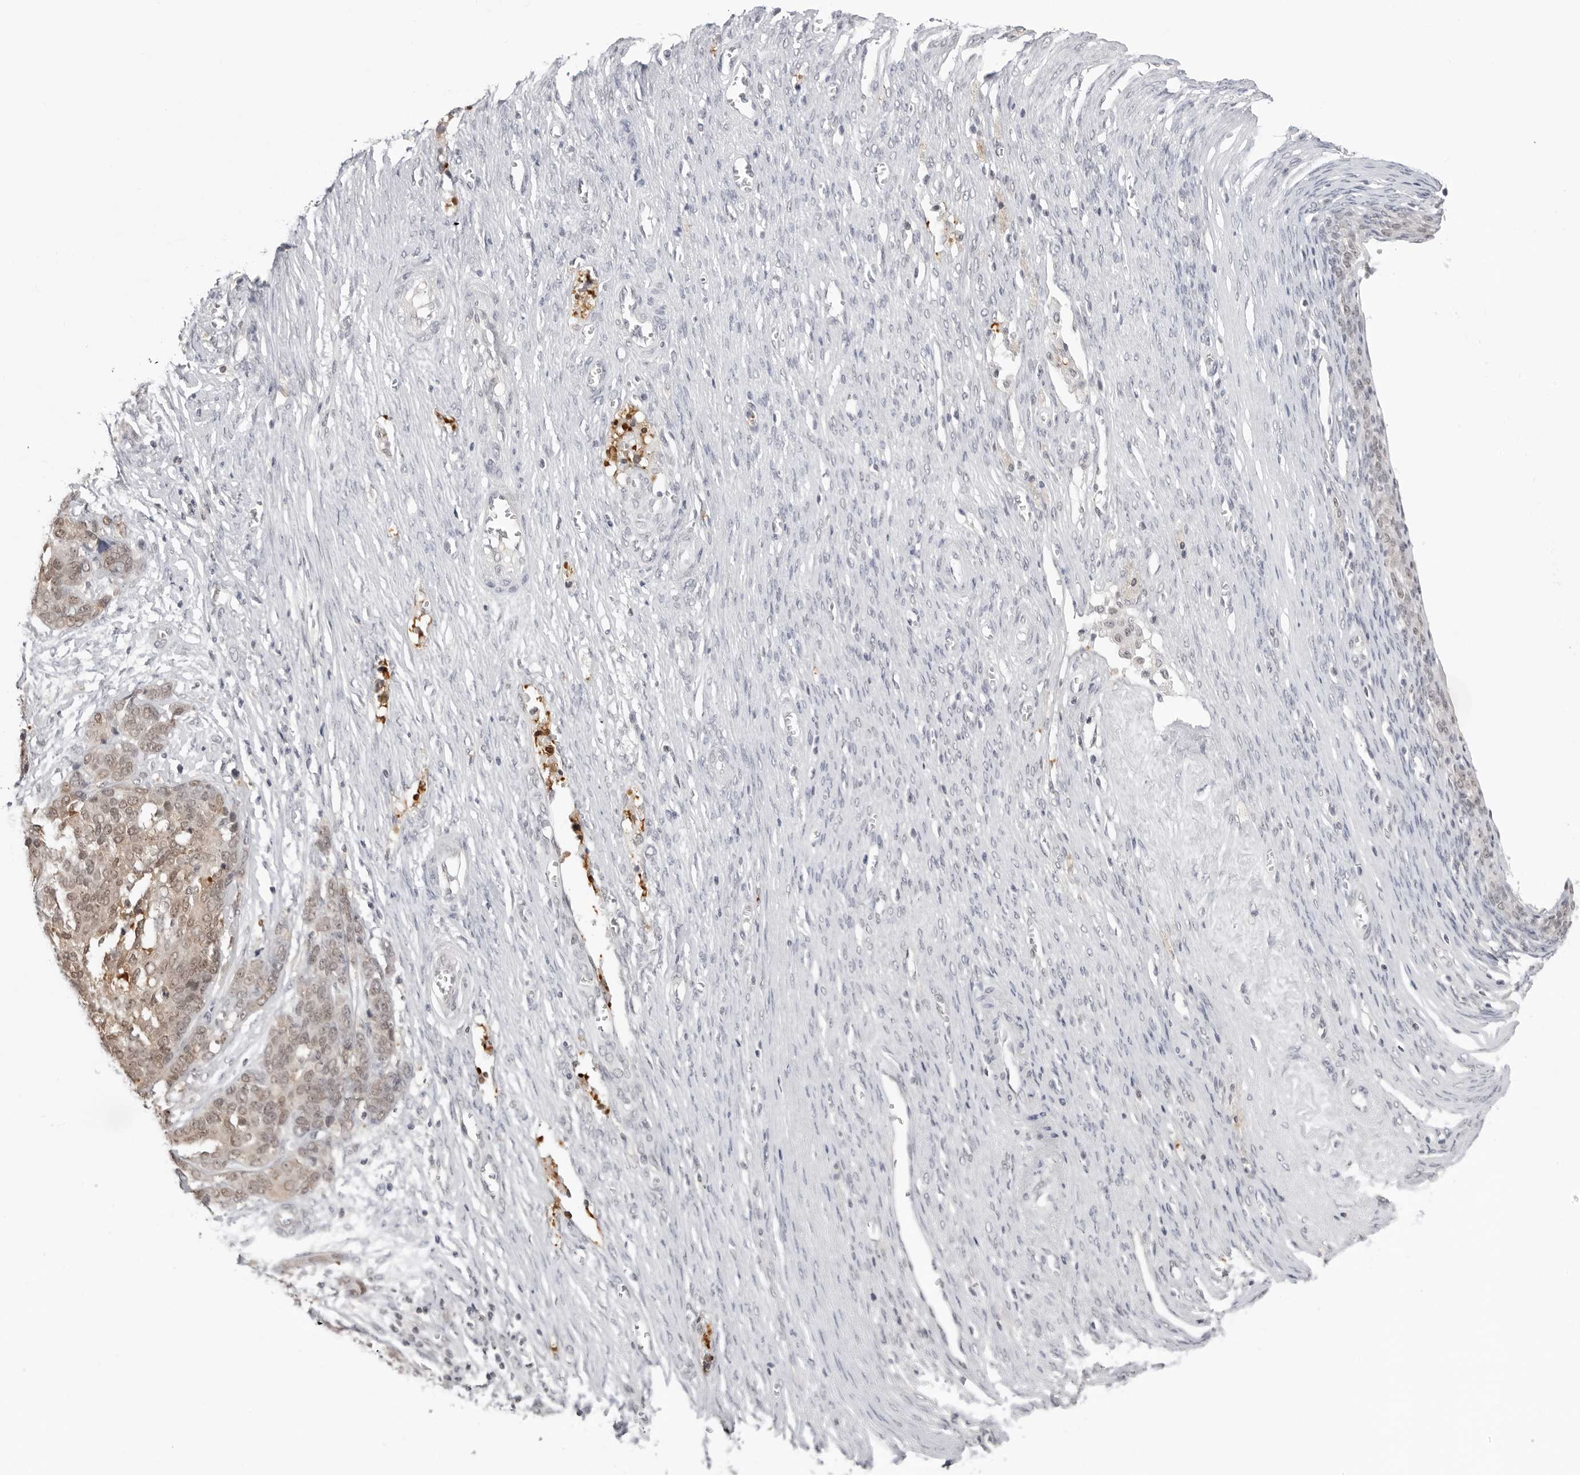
{"staining": {"intensity": "weak", "quantity": ">75%", "location": "cytoplasmic/membranous,nuclear"}, "tissue": "ovarian cancer", "cell_type": "Tumor cells", "image_type": "cancer", "snomed": [{"axis": "morphology", "description": "Cystadenocarcinoma, serous, NOS"}, {"axis": "topography", "description": "Ovary"}], "caption": "An image showing weak cytoplasmic/membranous and nuclear staining in about >75% of tumor cells in ovarian cancer, as visualized by brown immunohistochemical staining.", "gene": "YWHAG", "patient": {"sex": "female", "age": 44}}